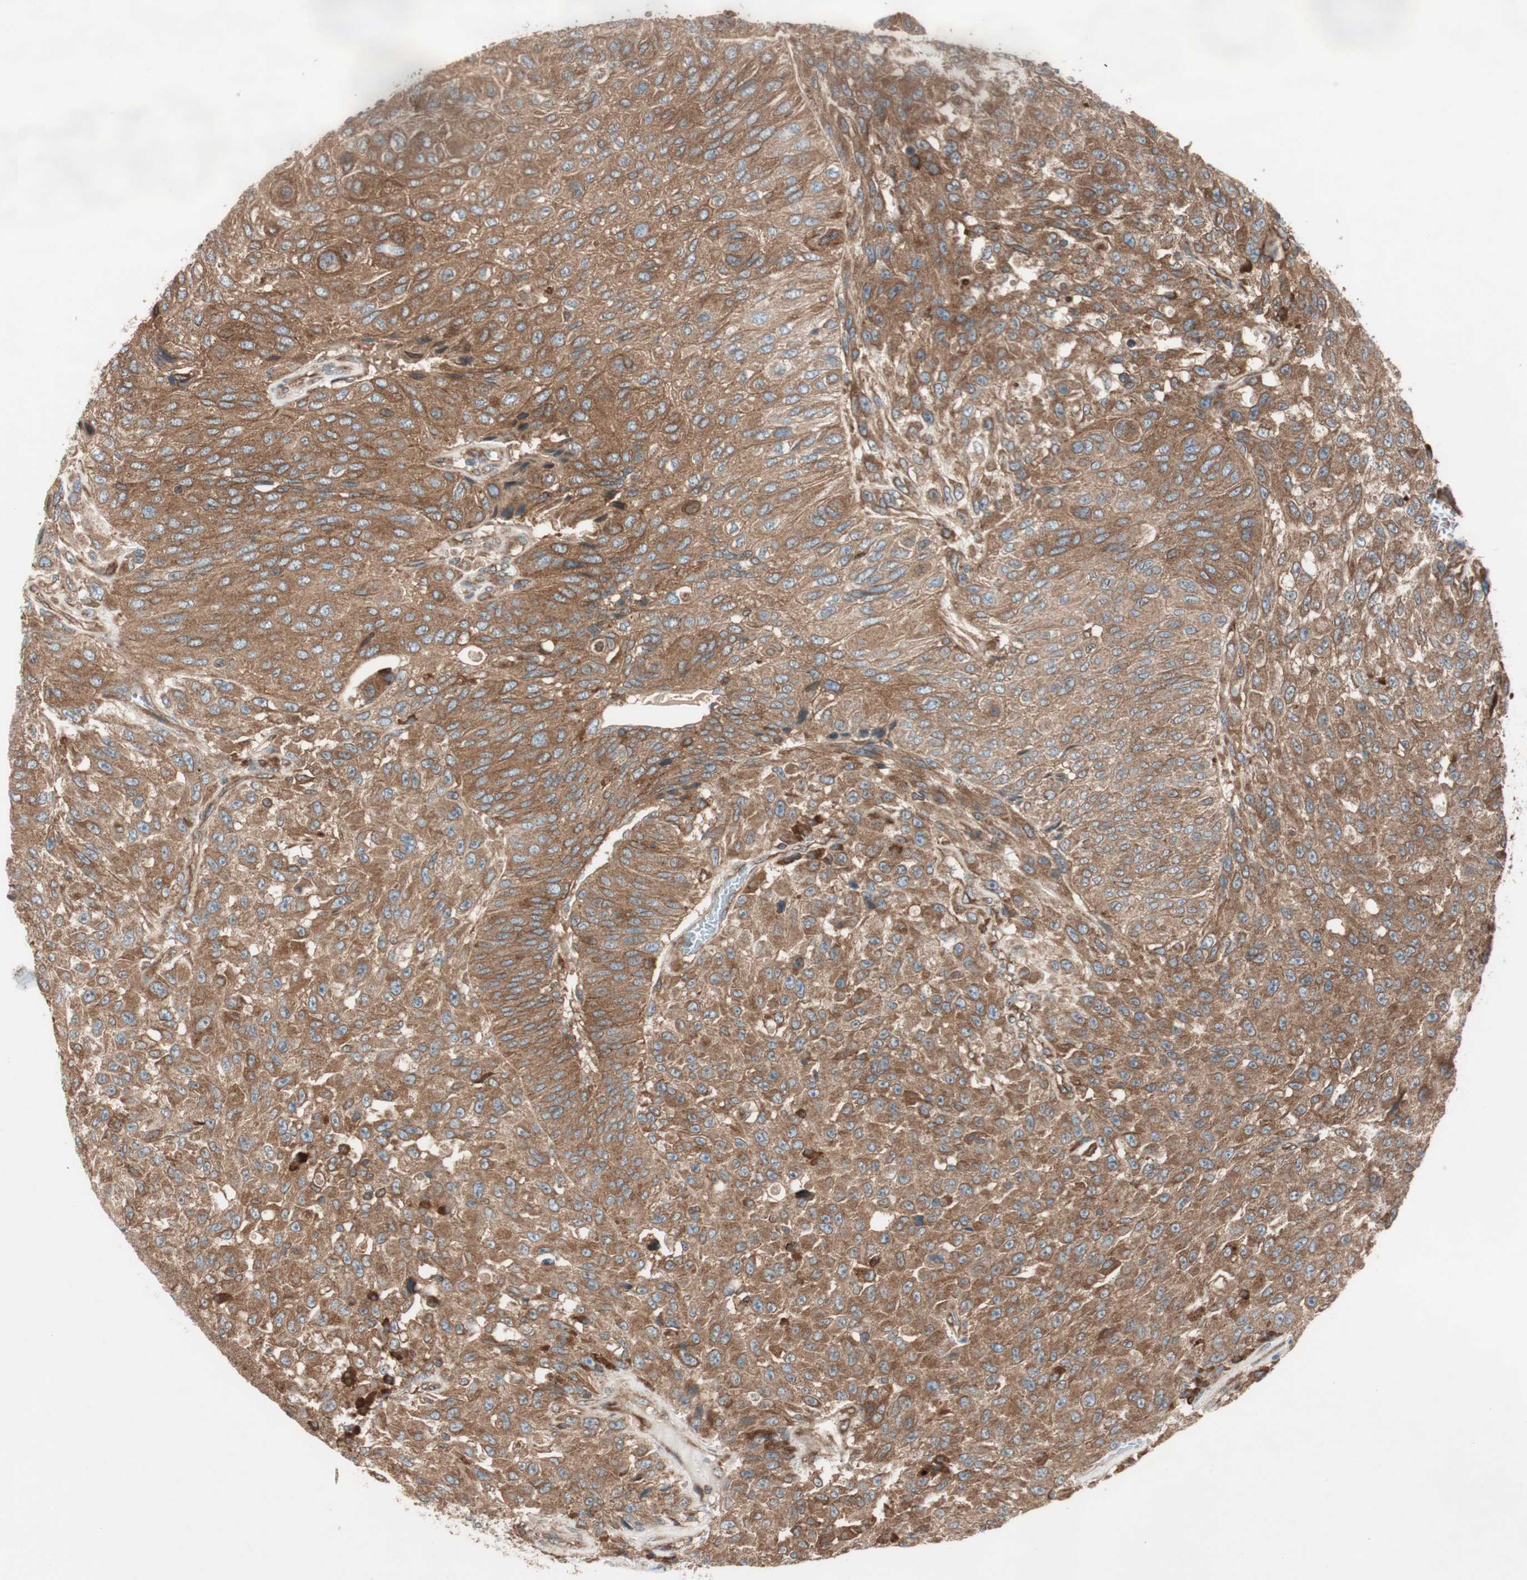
{"staining": {"intensity": "moderate", "quantity": ">75%", "location": "cytoplasmic/membranous"}, "tissue": "urothelial cancer", "cell_type": "Tumor cells", "image_type": "cancer", "snomed": [{"axis": "morphology", "description": "Urothelial carcinoma, High grade"}, {"axis": "topography", "description": "Urinary bladder"}], "caption": "This image exhibits immunohistochemistry staining of high-grade urothelial carcinoma, with medium moderate cytoplasmic/membranous positivity in approximately >75% of tumor cells.", "gene": "RAB5A", "patient": {"sex": "male", "age": 66}}